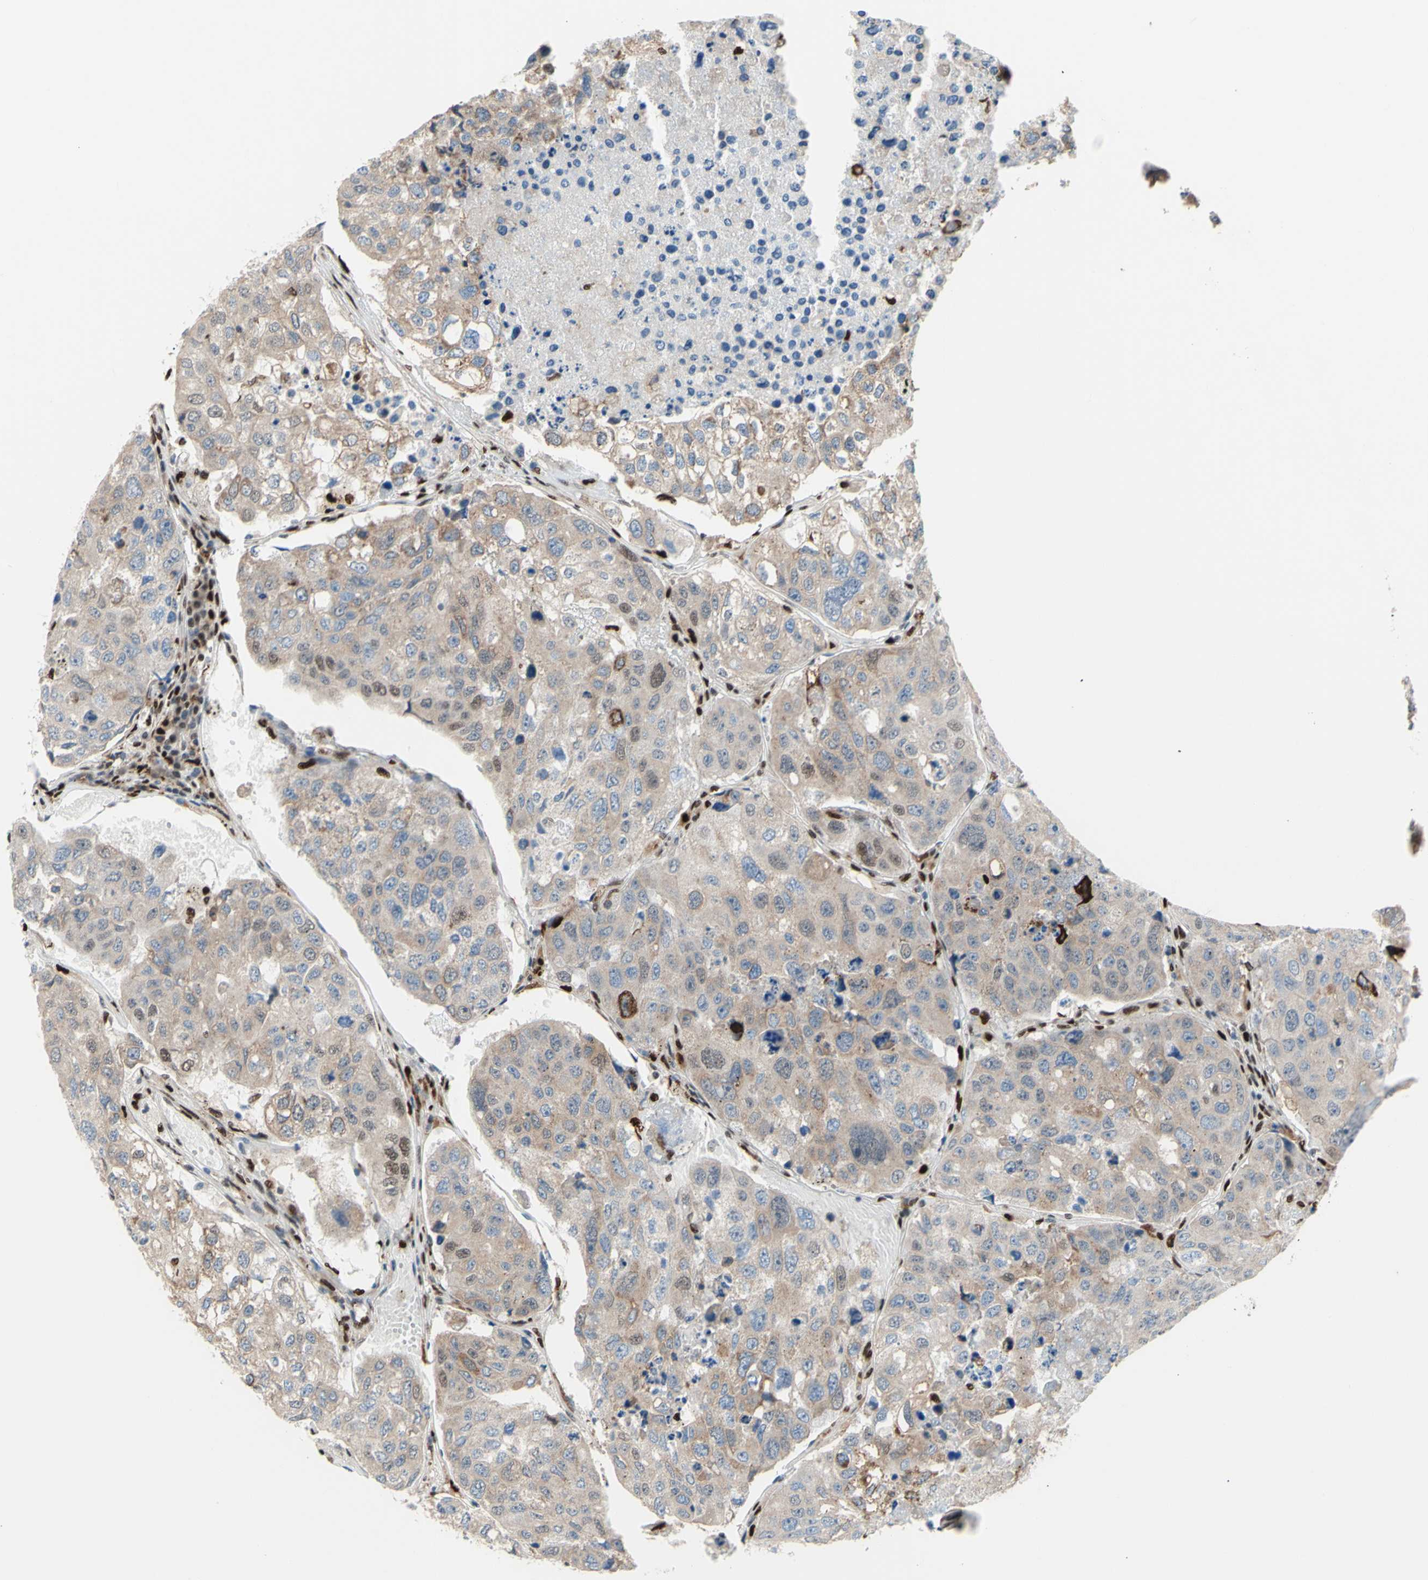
{"staining": {"intensity": "moderate", "quantity": ">75%", "location": "cytoplasmic/membranous"}, "tissue": "urothelial cancer", "cell_type": "Tumor cells", "image_type": "cancer", "snomed": [{"axis": "morphology", "description": "Urothelial carcinoma, High grade"}, {"axis": "topography", "description": "Lymph node"}, {"axis": "topography", "description": "Urinary bladder"}], "caption": "Immunohistochemistry (IHC) photomicrograph of neoplastic tissue: urothelial cancer stained using immunohistochemistry displays medium levels of moderate protein expression localized specifically in the cytoplasmic/membranous of tumor cells, appearing as a cytoplasmic/membranous brown color.", "gene": "EED", "patient": {"sex": "male", "age": 51}}